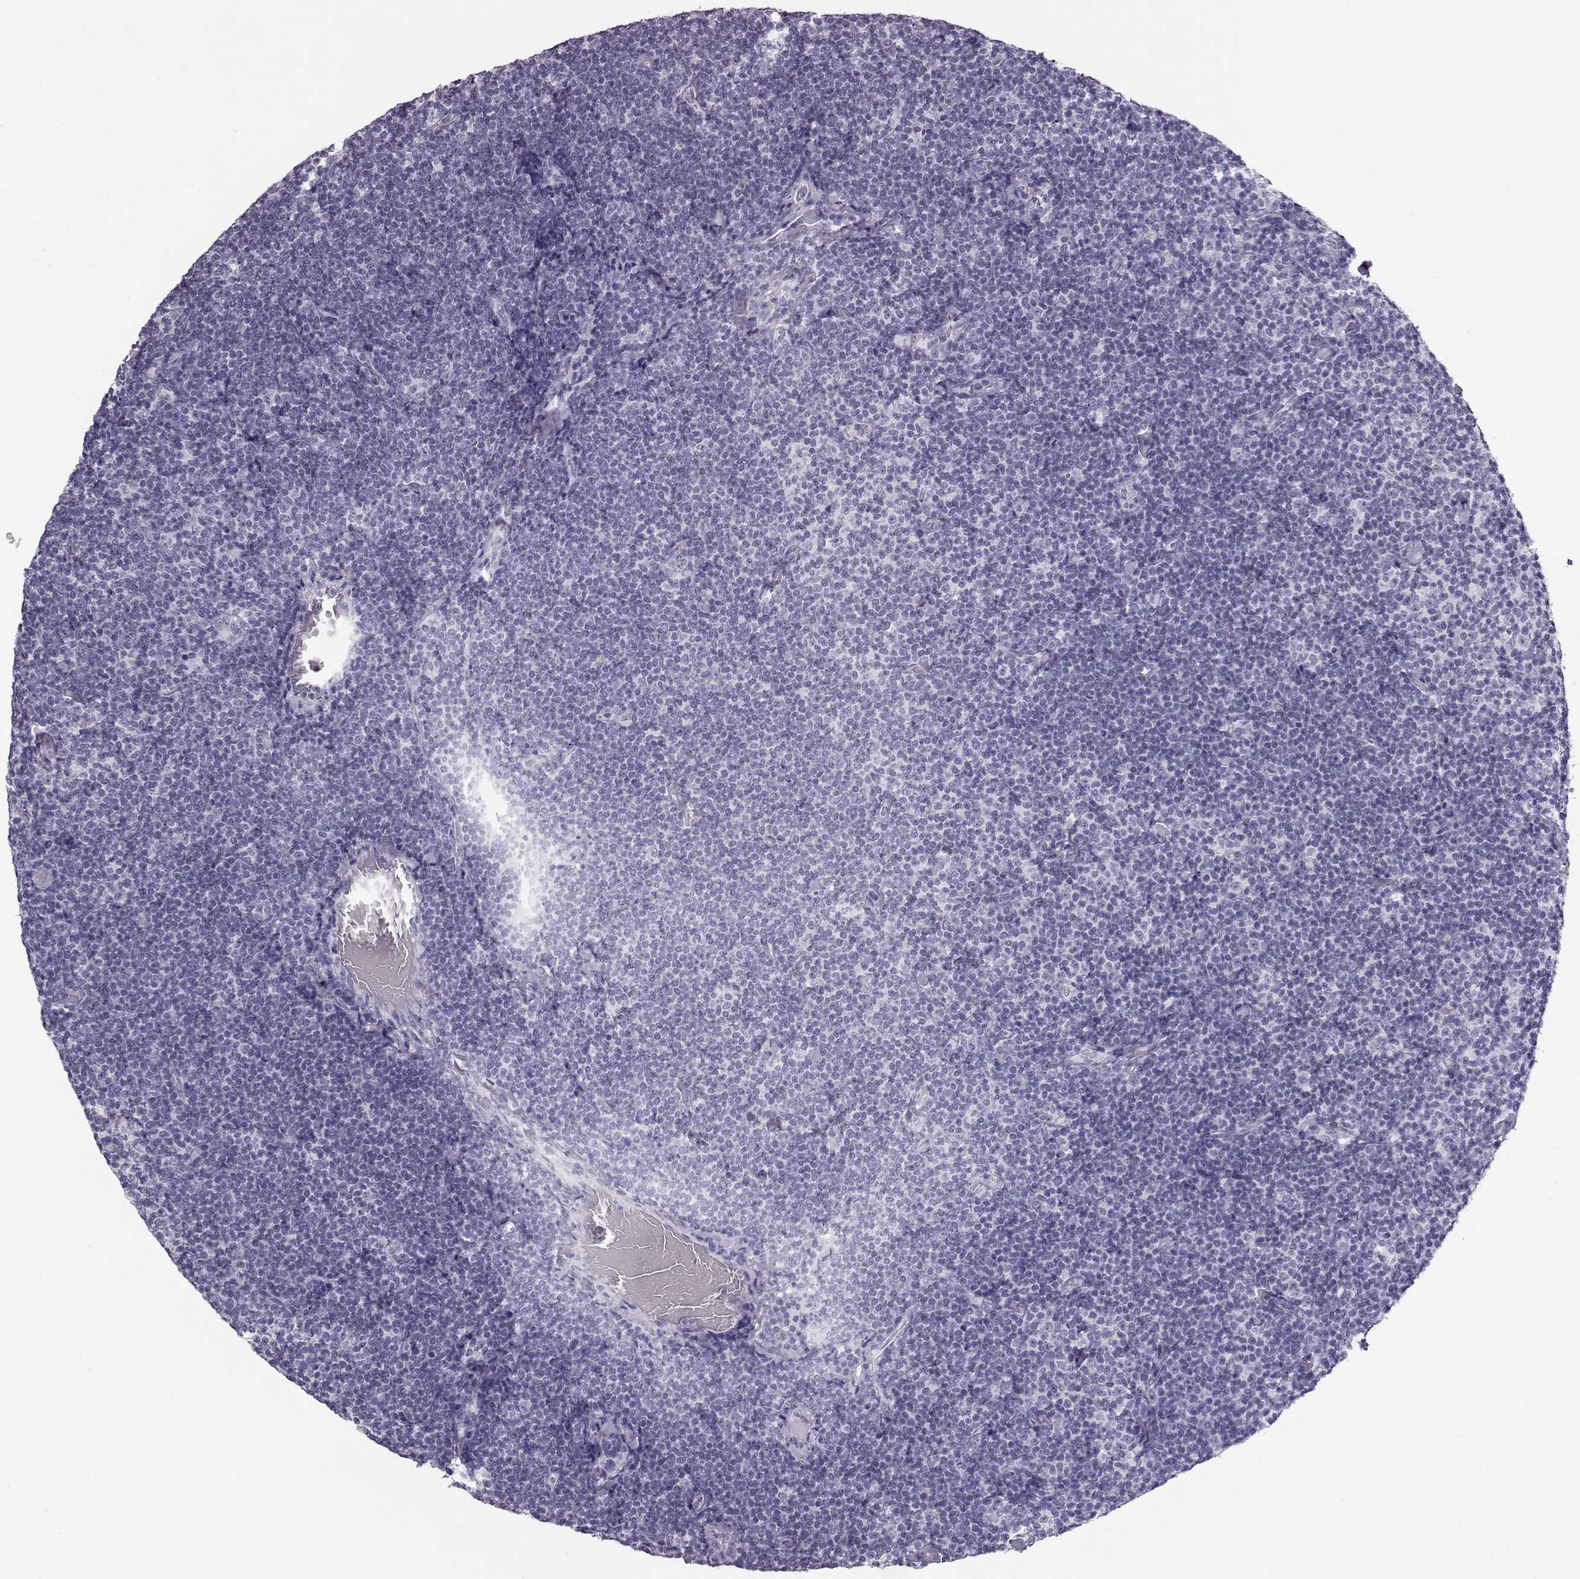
{"staining": {"intensity": "negative", "quantity": "none", "location": "none"}, "tissue": "lymphoma", "cell_type": "Tumor cells", "image_type": "cancer", "snomed": [{"axis": "morphology", "description": "Malignant lymphoma, non-Hodgkin's type, Low grade"}, {"axis": "topography", "description": "Lymph node"}], "caption": "An immunohistochemistry image of malignant lymphoma, non-Hodgkin's type (low-grade) is shown. There is no staining in tumor cells of malignant lymphoma, non-Hodgkin's type (low-grade). (DAB immunohistochemistry (IHC) visualized using brightfield microscopy, high magnification).", "gene": "BFSP2", "patient": {"sex": "male", "age": 81}}